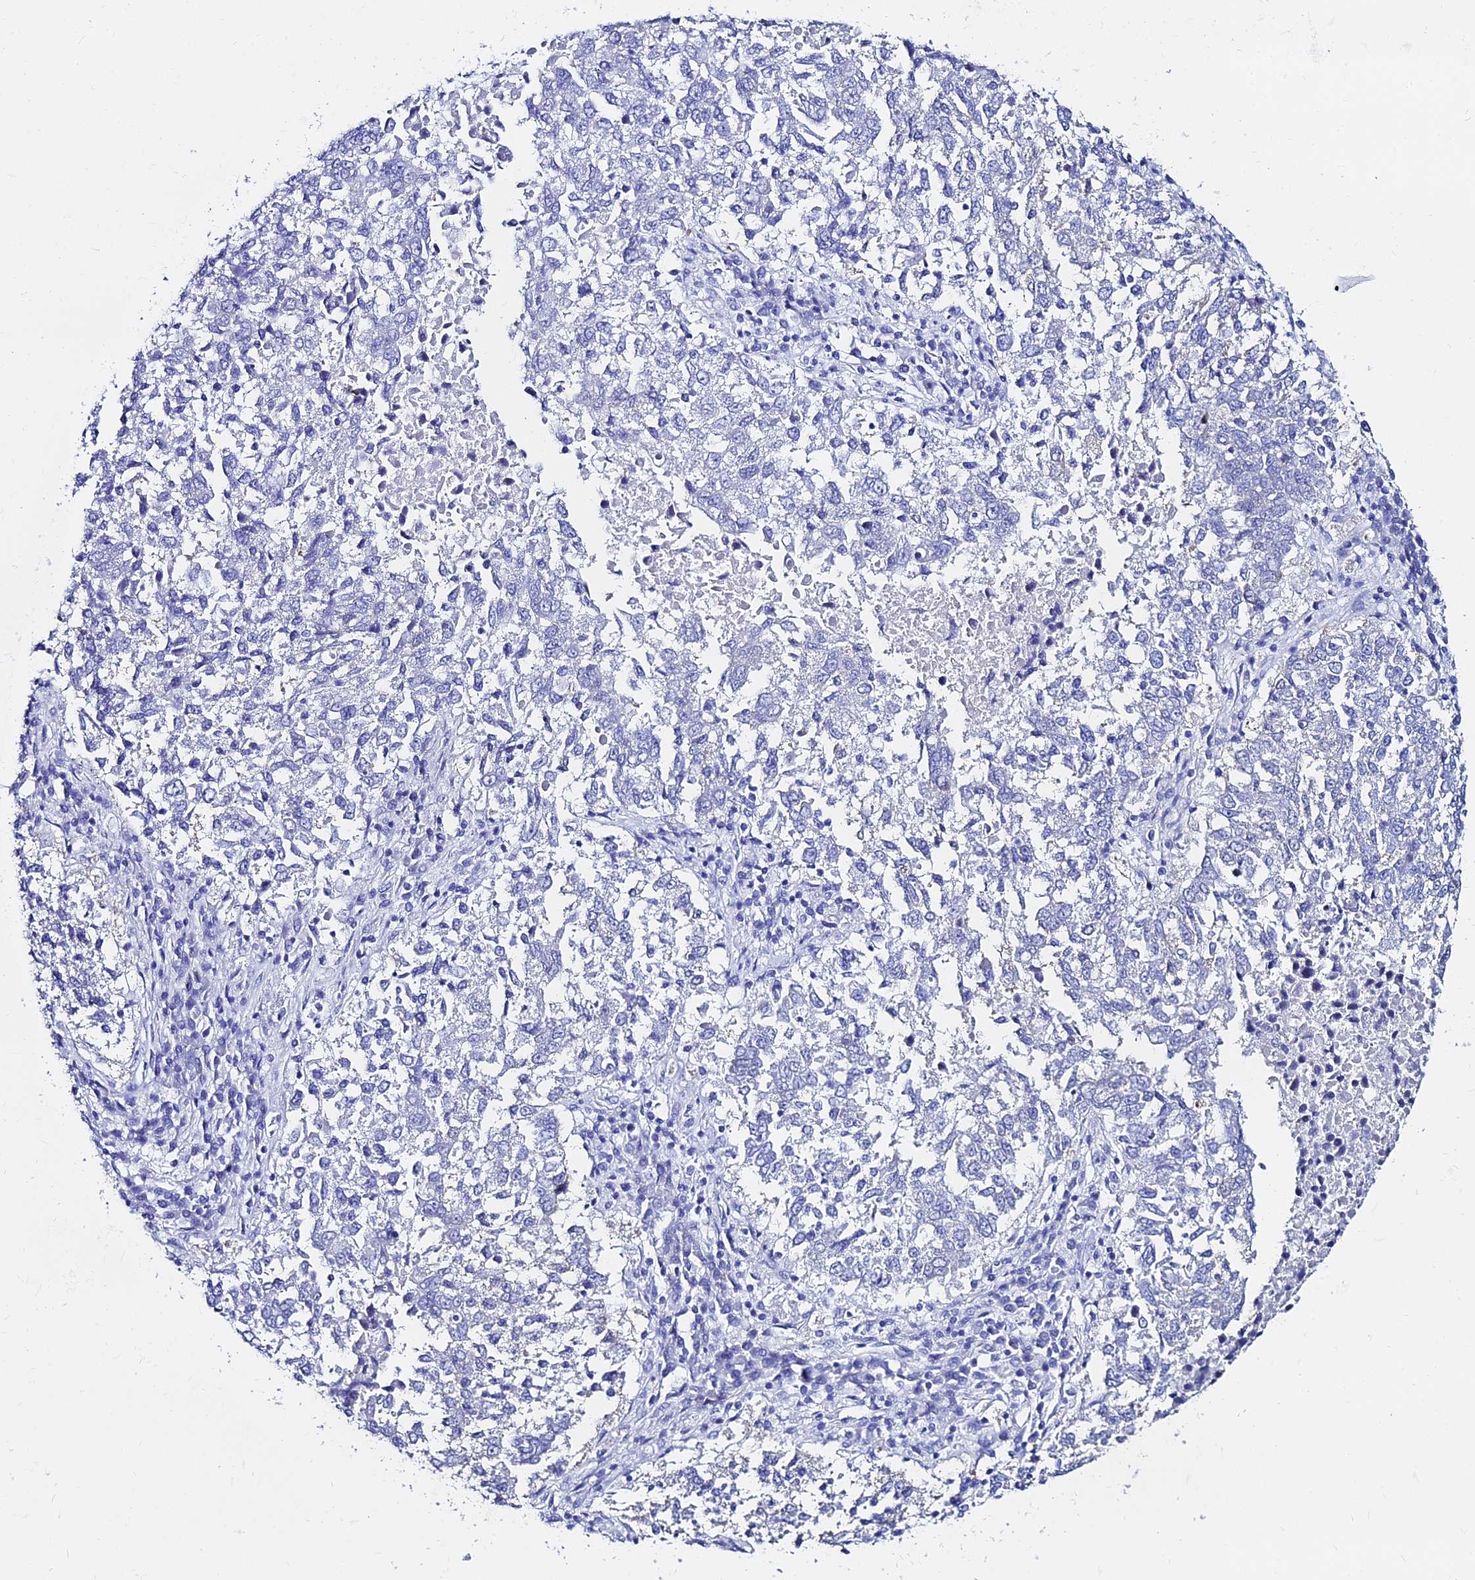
{"staining": {"intensity": "negative", "quantity": "none", "location": "none"}, "tissue": "lung cancer", "cell_type": "Tumor cells", "image_type": "cancer", "snomed": [{"axis": "morphology", "description": "Squamous cell carcinoma, NOS"}, {"axis": "topography", "description": "Lung"}], "caption": "The image demonstrates no staining of tumor cells in squamous cell carcinoma (lung). (DAB (3,3'-diaminobenzidine) immunohistochemistry visualized using brightfield microscopy, high magnification).", "gene": "HSPA1L", "patient": {"sex": "male", "age": 73}}